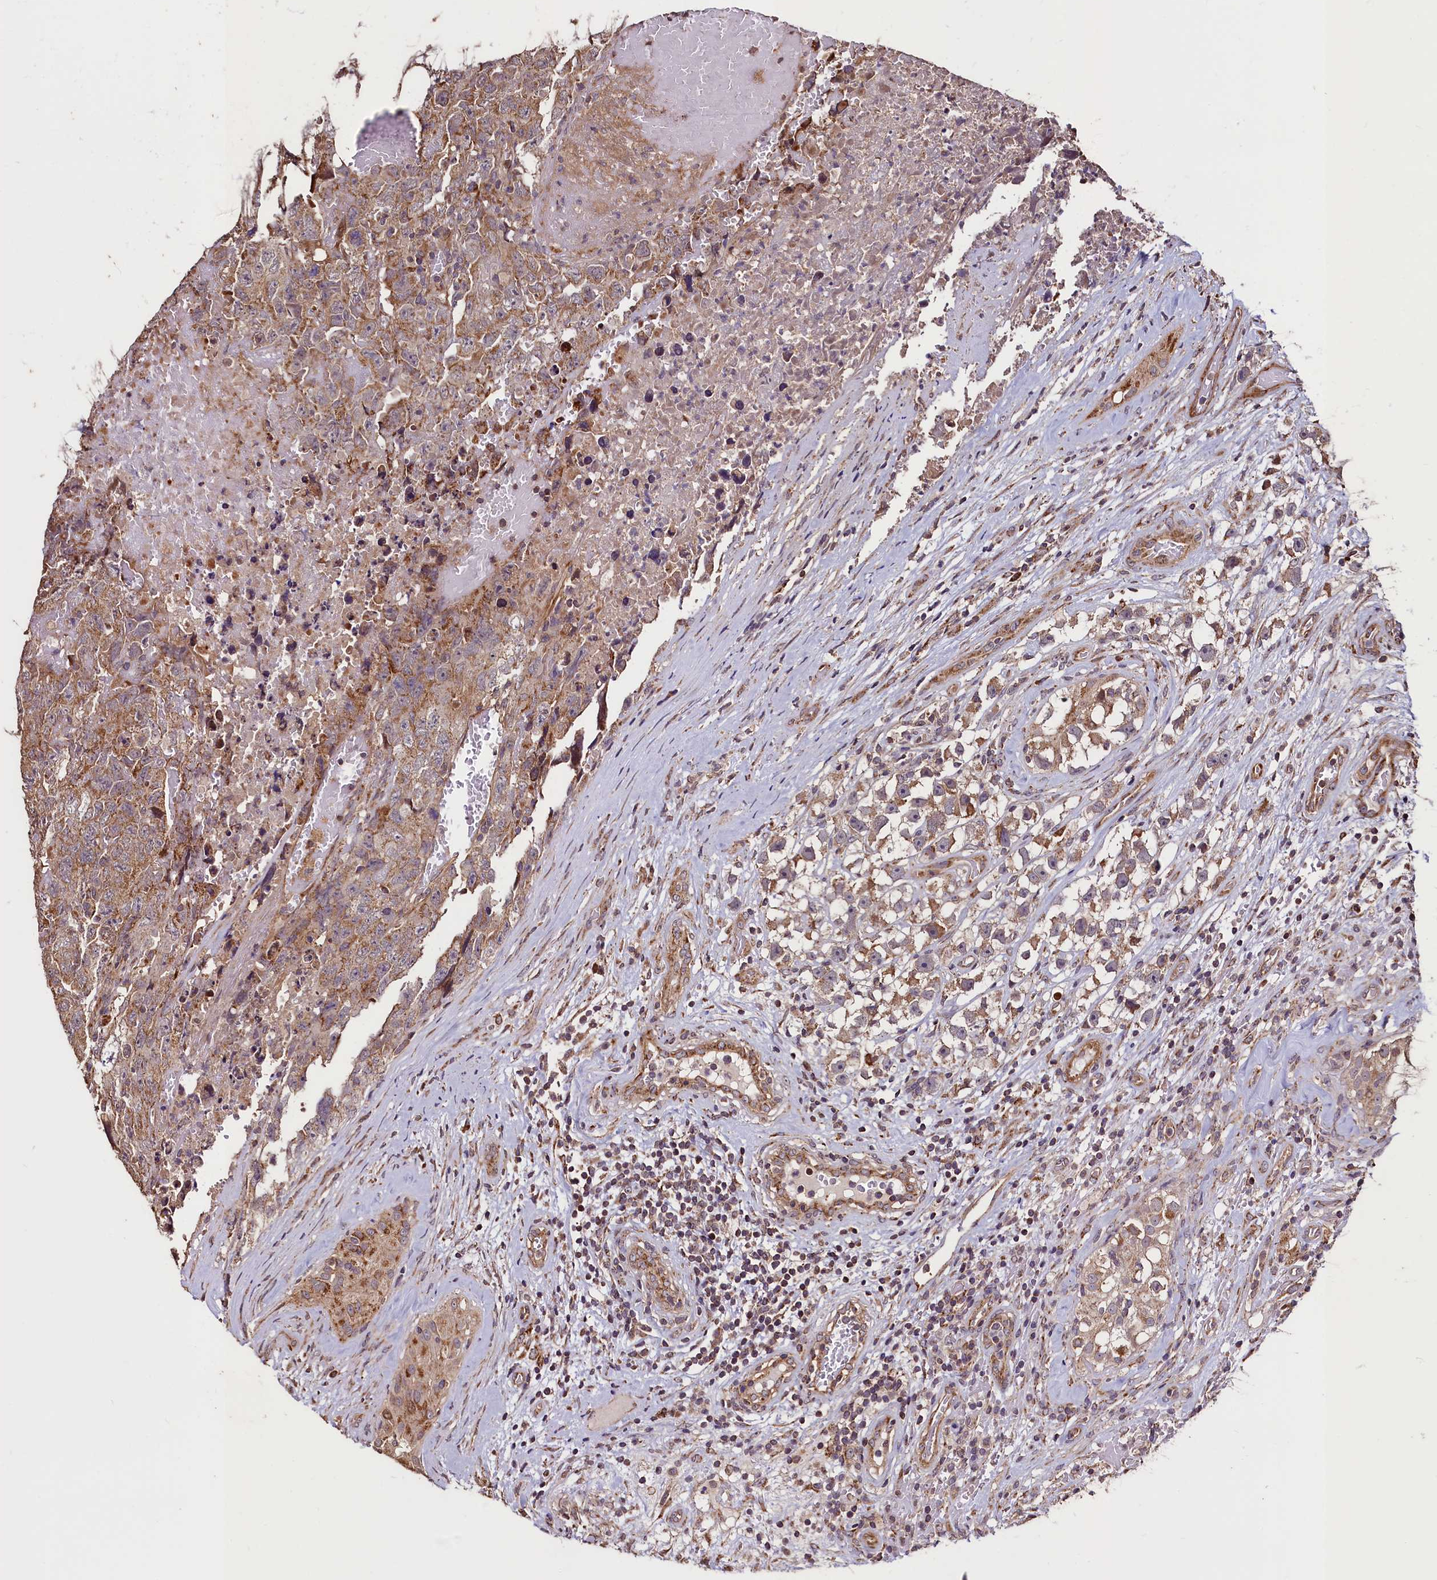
{"staining": {"intensity": "moderate", "quantity": ">75%", "location": "cytoplasmic/membranous"}, "tissue": "testis cancer", "cell_type": "Tumor cells", "image_type": "cancer", "snomed": [{"axis": "morphology", "description": "Carcinoma, Embryonal, NOS"}, {"axis": "topography", "description": "Testis"}], "caption": "A photomicrograph showing moderate cytoplasmic/membranous positivity in about >75% of tumor cells in testis embryonal carcinoma, as visualized by brown immunohistochemical staining.", "gene": "RBFA", "patient": {"sex": "male", "age": 45}}